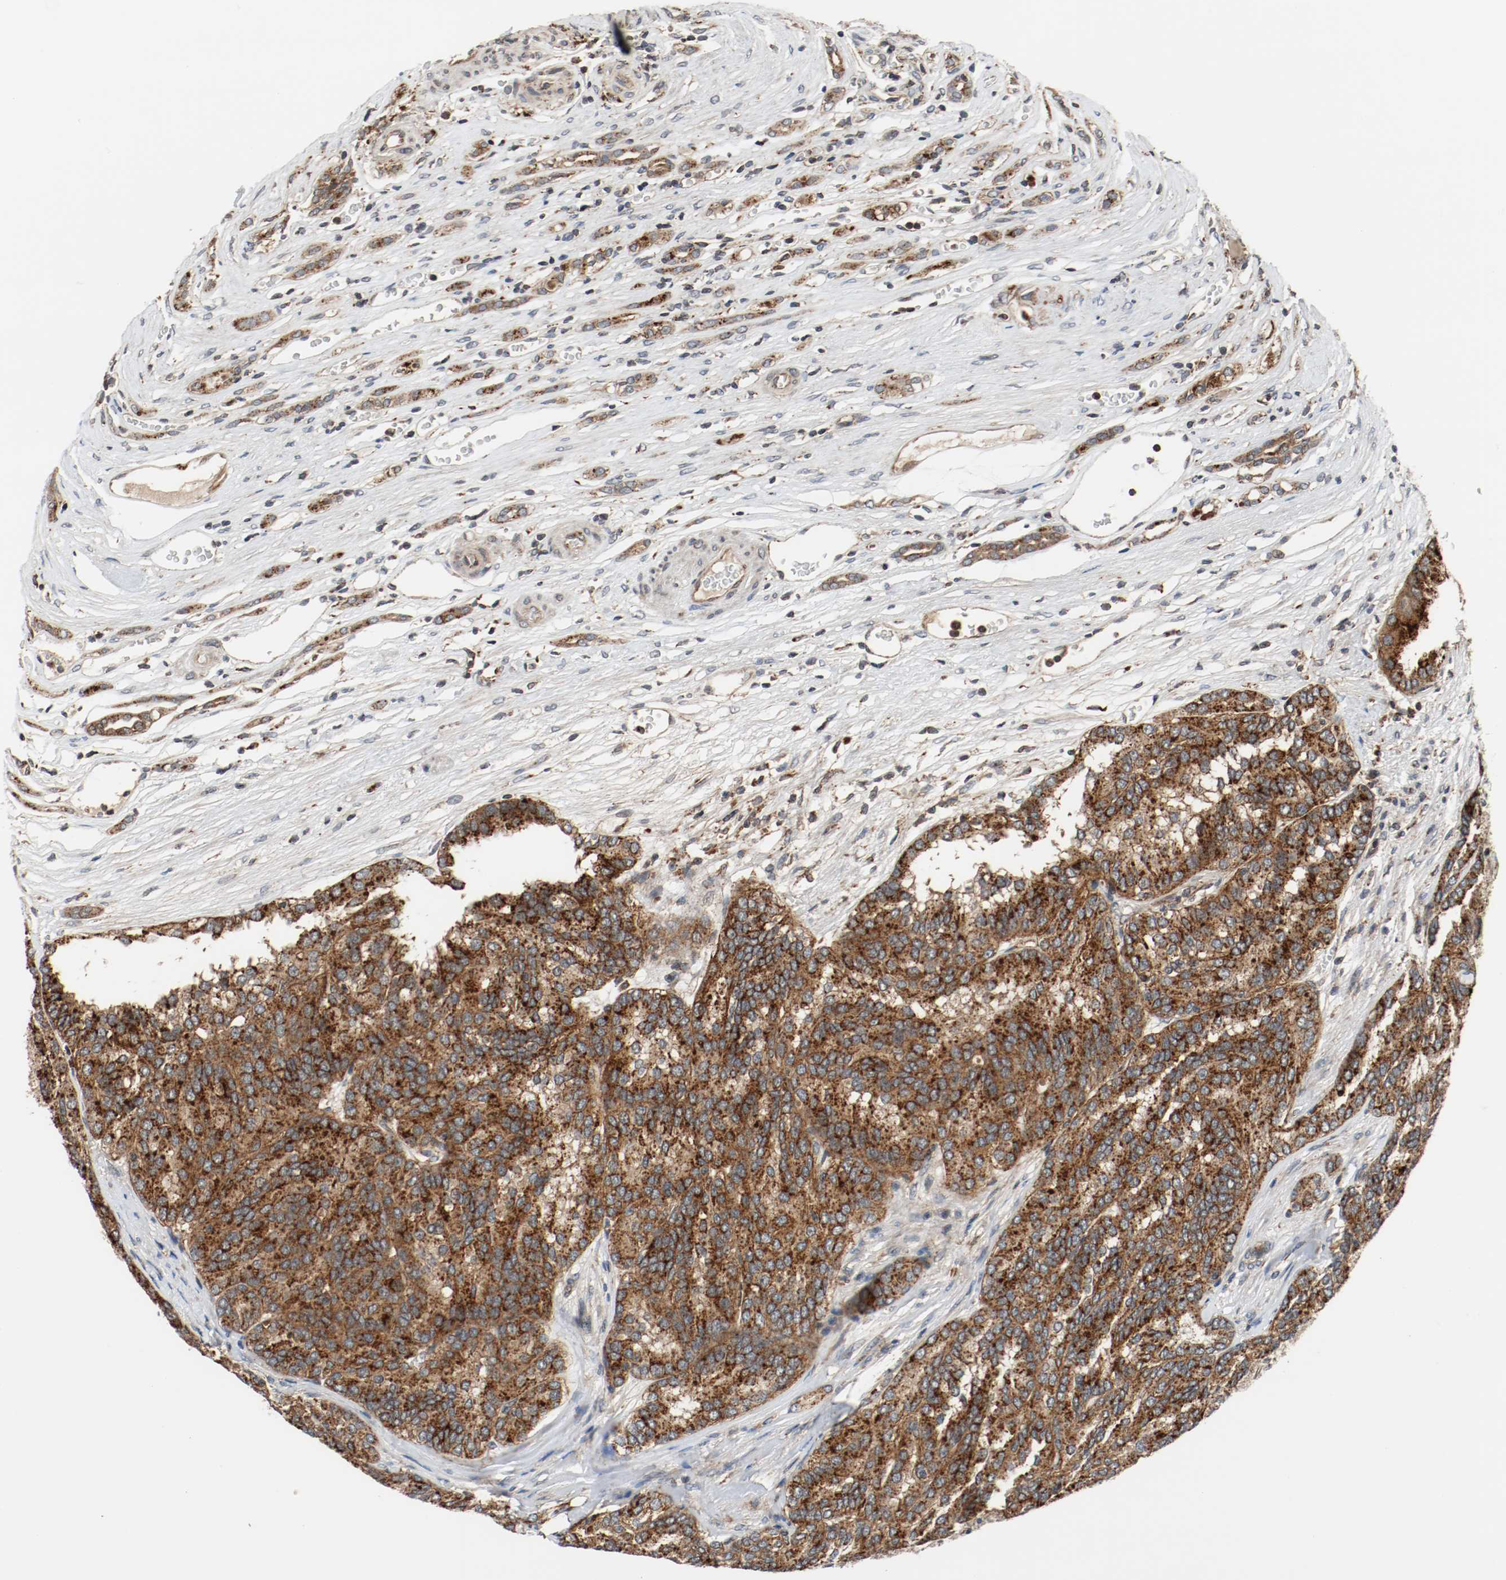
{"staining": {"intensity": "strong", "quantity": ">75%", "location": "cytoplasmic/membranous"}, "tissue": "renal cancer", "cell_type": "Tumor cells", "image_type": "cancer", "snomed": [{"axis": "morphology", "description": "Adenocarcinoma, NOS"}, {"axis": "topography", "description": "Kidney"}], "caption": "Protein expression by IHC reveals strong cytoplasmic/membranous positivity in approximately >75% of tumor cells in renal cancer.", "gene": "LAMP2", "patient": {"sex": "male", "age": 46}}